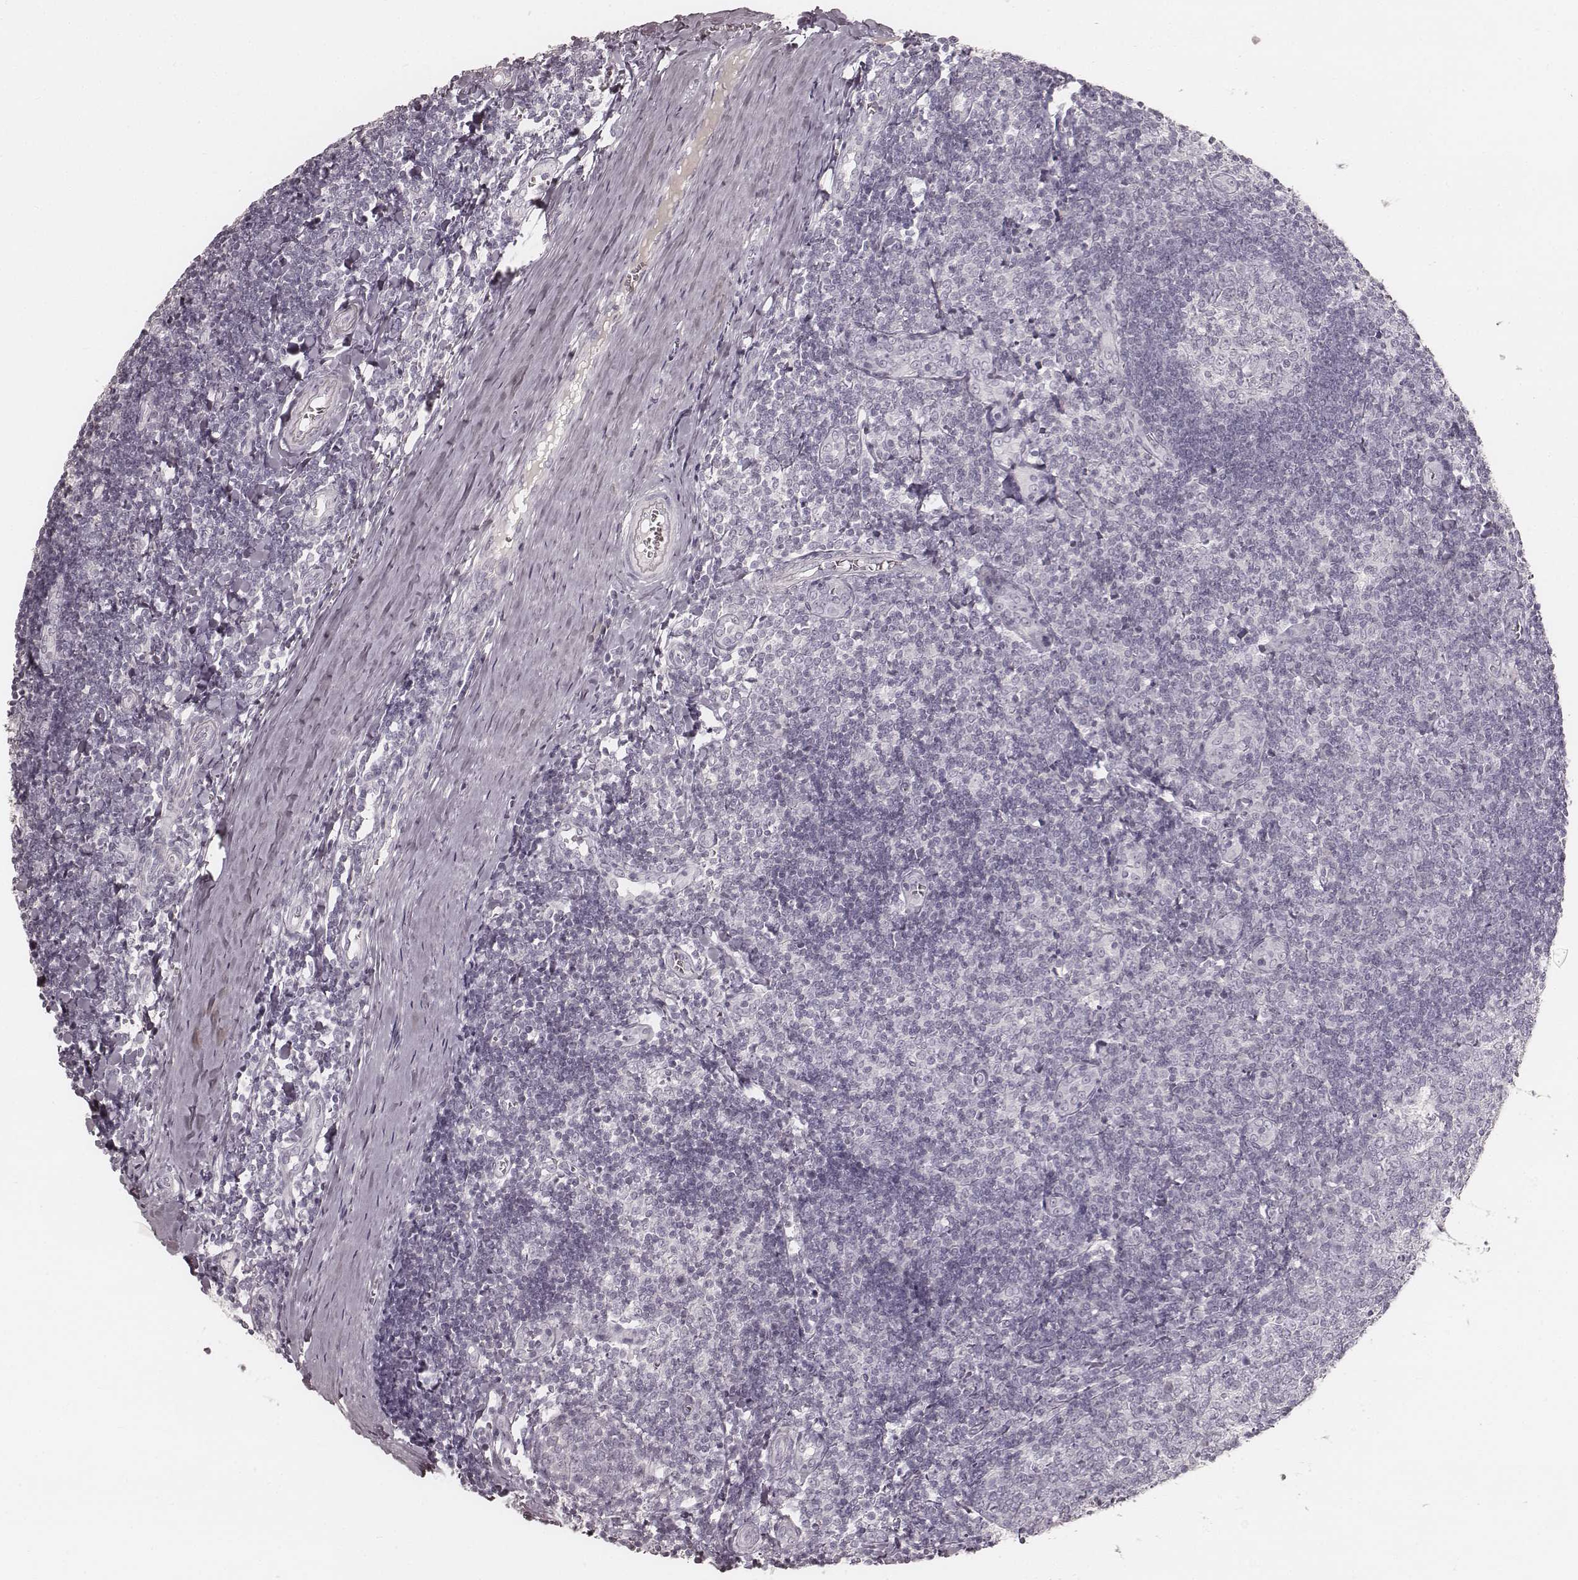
{"staining": {"intensity": "negative", "quantity": "none", "location": "none"}, "tissue": "tonsil", "cell_type": "Germinal center cells", "image_type": "normal", "snomed": [{"axis": "morphology", "description": "Normal tissue, NOS"}, {"axis": "topography", "description": "Tonsil"}], "caption": "Immunohistochemistry (IHC) micrograph of unremarkable human tonsil stained for a protein (brown), which demonstrates no positivity in germinal center cells.", "gene": "KRT26", "patient": {"sex": "female", "age": 12}}